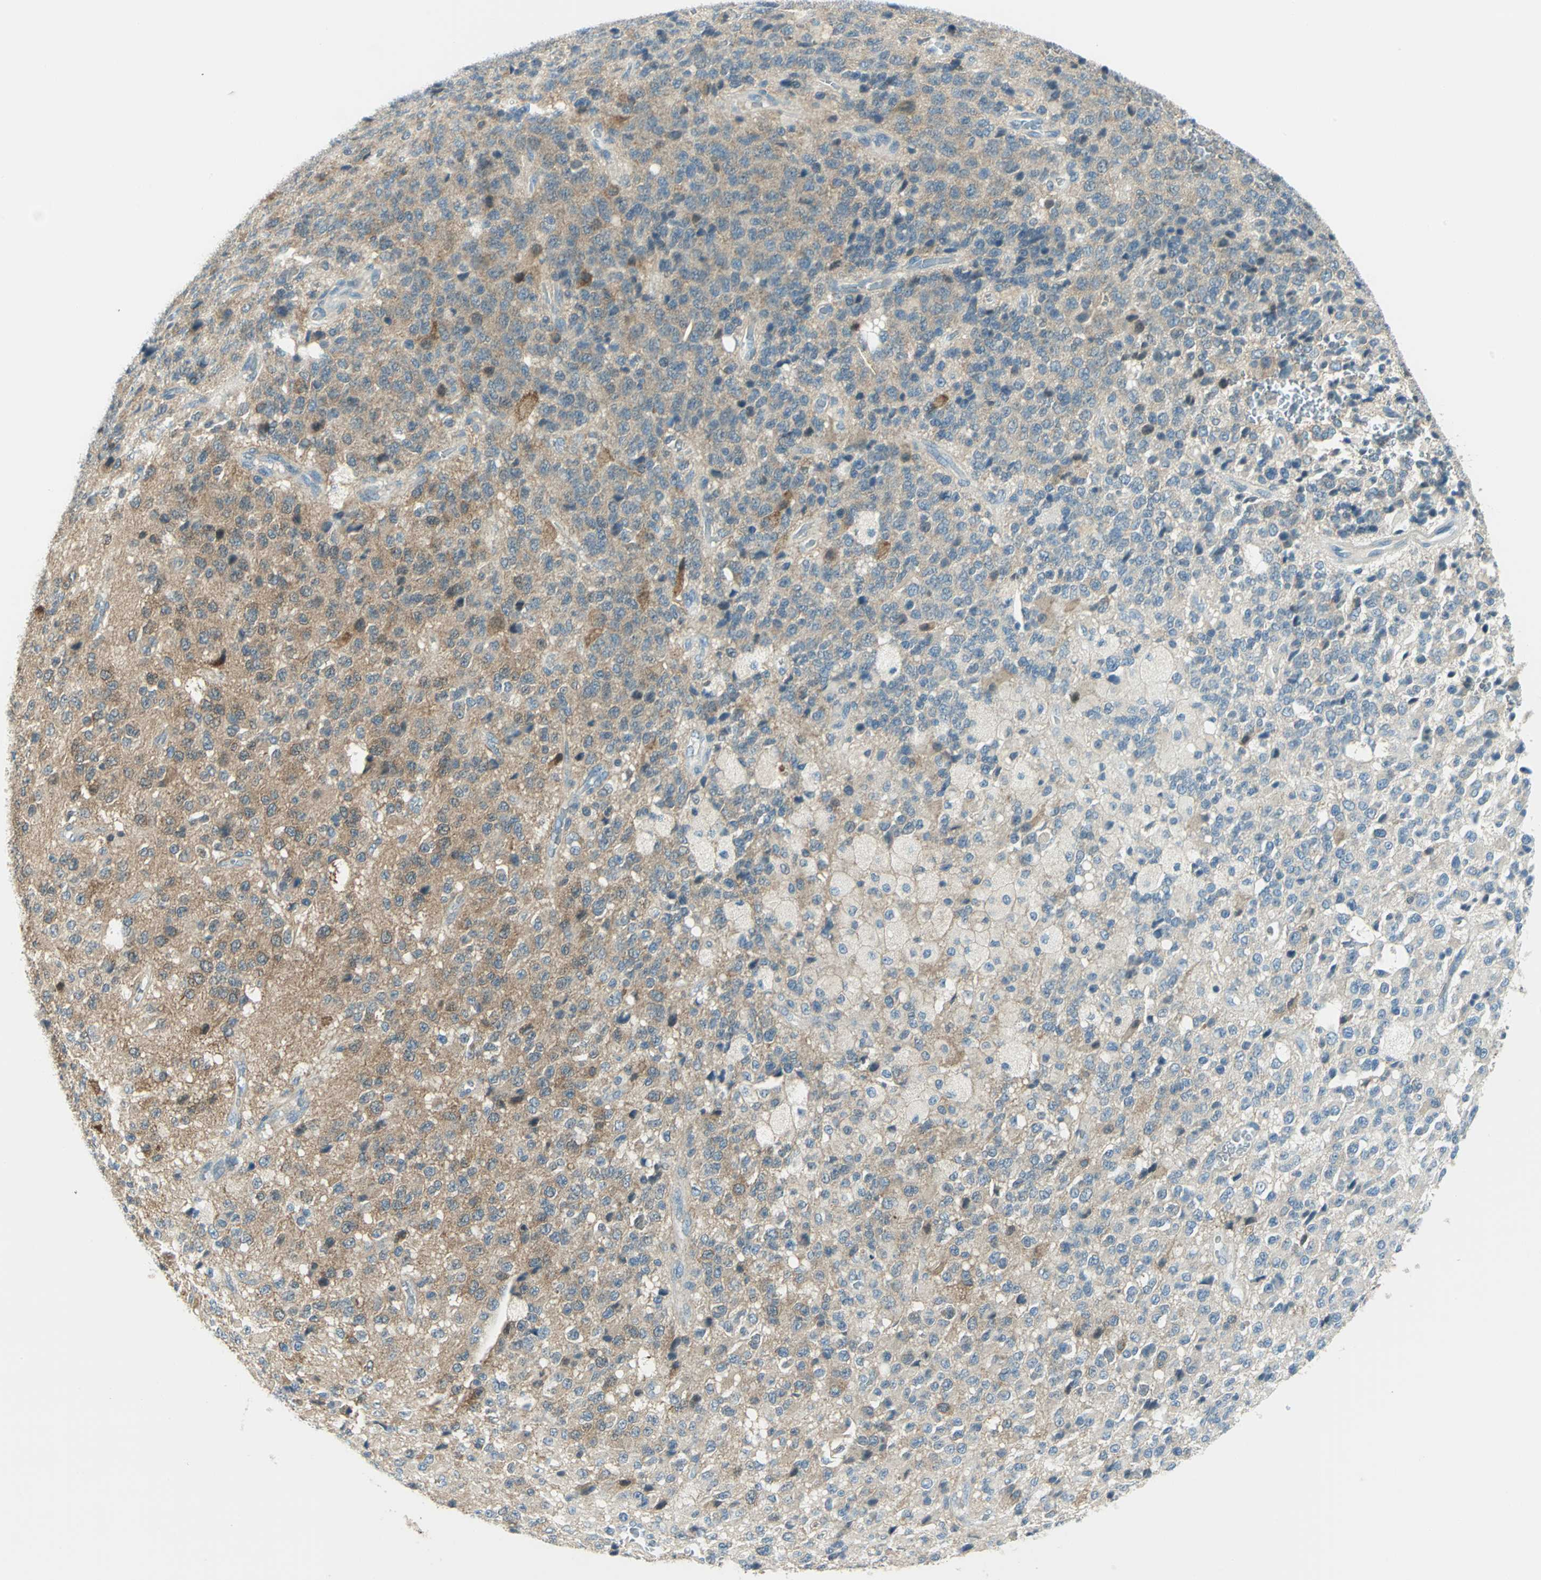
{"staining": {"intensity": "weak", "quantity": "<25%", "location": "cytoplasmic/membranous"}, "tissue": "glioma", "cell_type": "Tumor cells", "image_type": "cancer", "snomed": [{"axis": "morphology", "description": "Glioma, malignant, High grade"}, {"axis": "topography", "description": "pancreas cauda"}], "caption": "Immunohistochemistry of human malignant high-grade glioma demonstrates no positivity in tumor cells.", "gene": "ALDOA", "patient": {"sex": "male", "age": 60}}